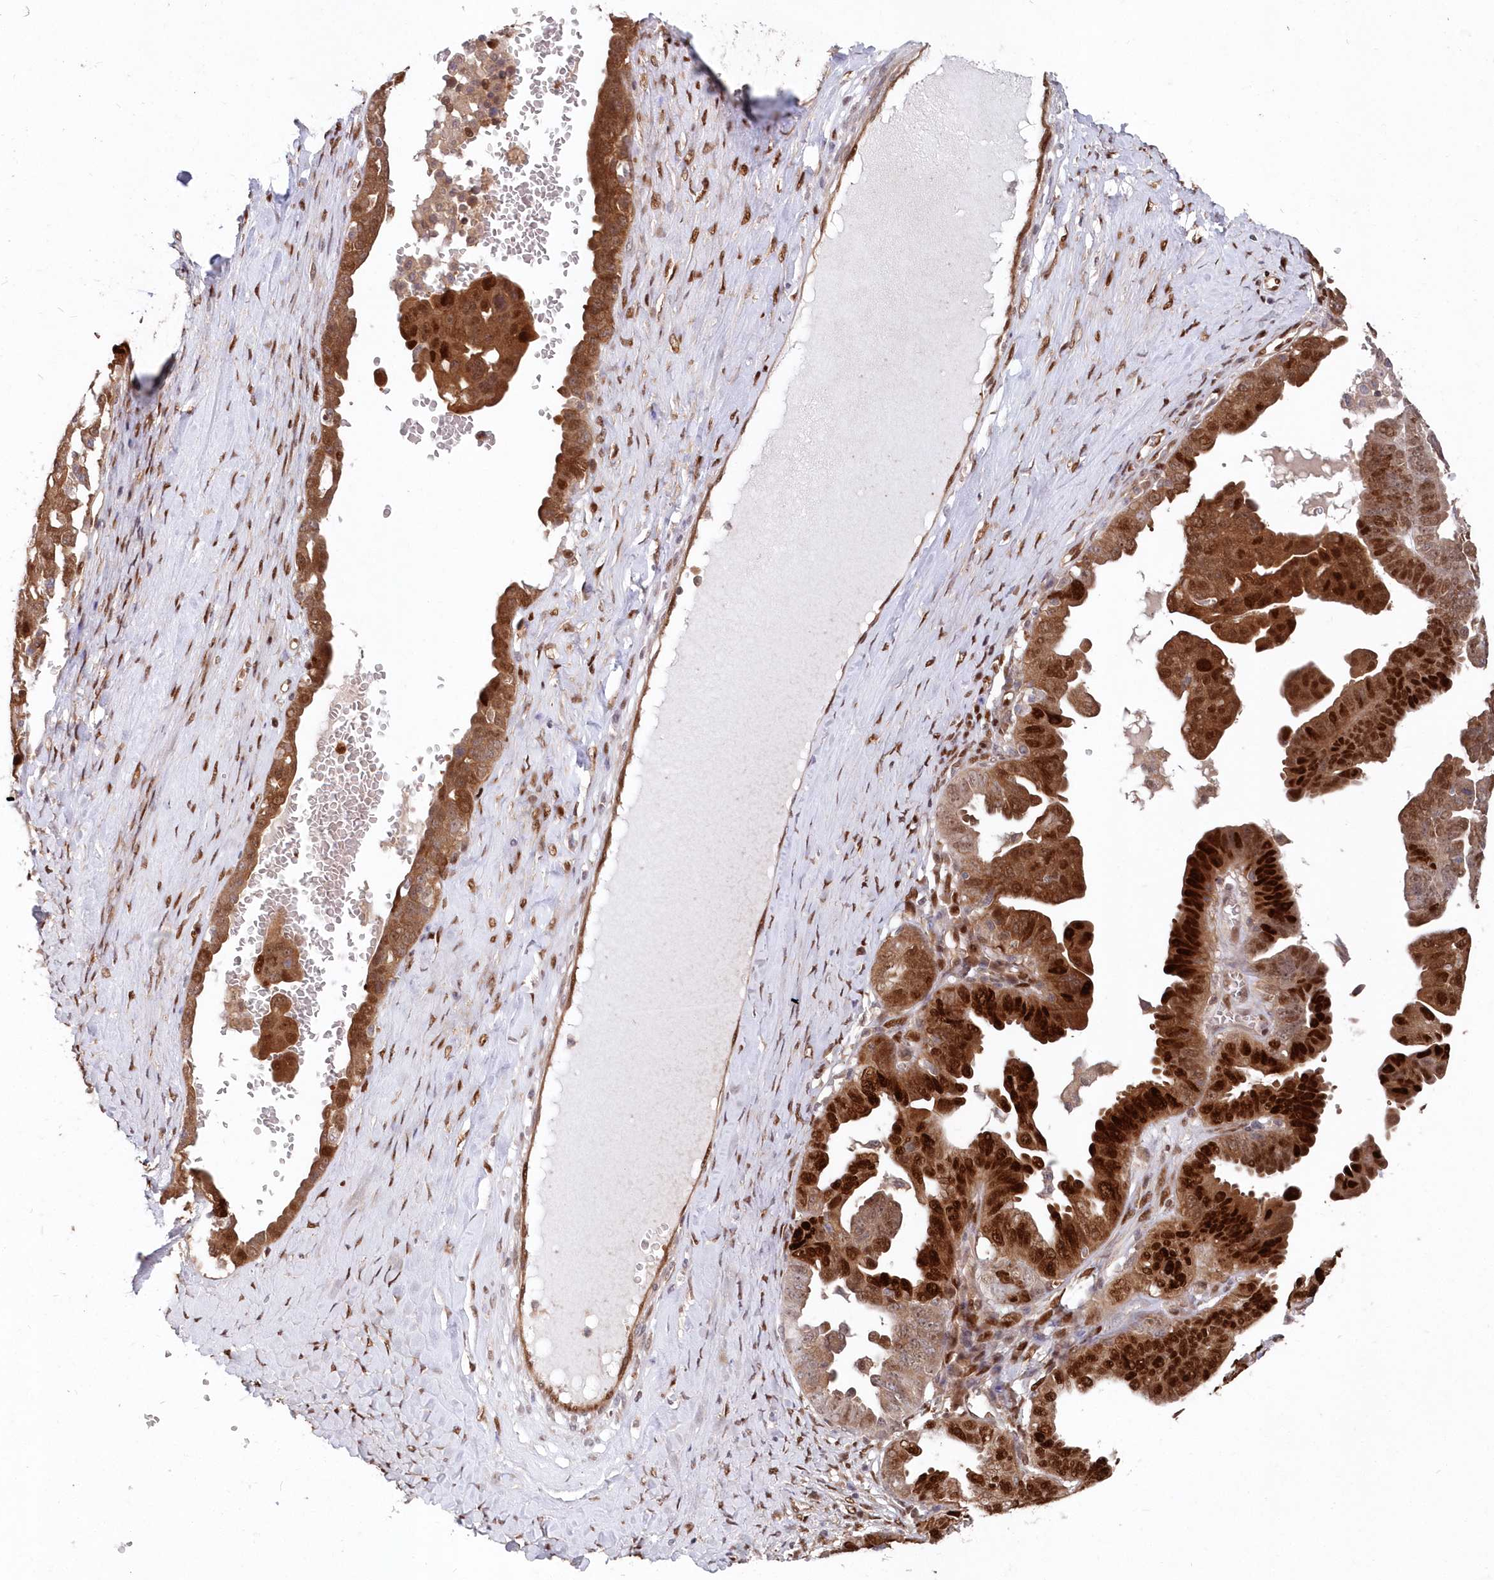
{"staining": {"intensity": "strong", "quantity": ">75%", "location": "cytoplasmic/membranous,nuclear"}, "tissue": "ovarian cancer", "cell_type": "Tumor cells", "image_type": "cancer", "snomed": [{"axis": "morphology", "description": "Carcinoma, endometroid"}, {"axis": "topography", "description": "Ovary"}], "caption": "Immunohistochemical staining of ovarian endometroid carcinoma exhibits high levels of strong cytoplasmic/membranous and nuclear protein staining in approximately >75% of tumor cells.", "gene": "ABHD14B", "patient": {"sex": "female", "age": 62}}